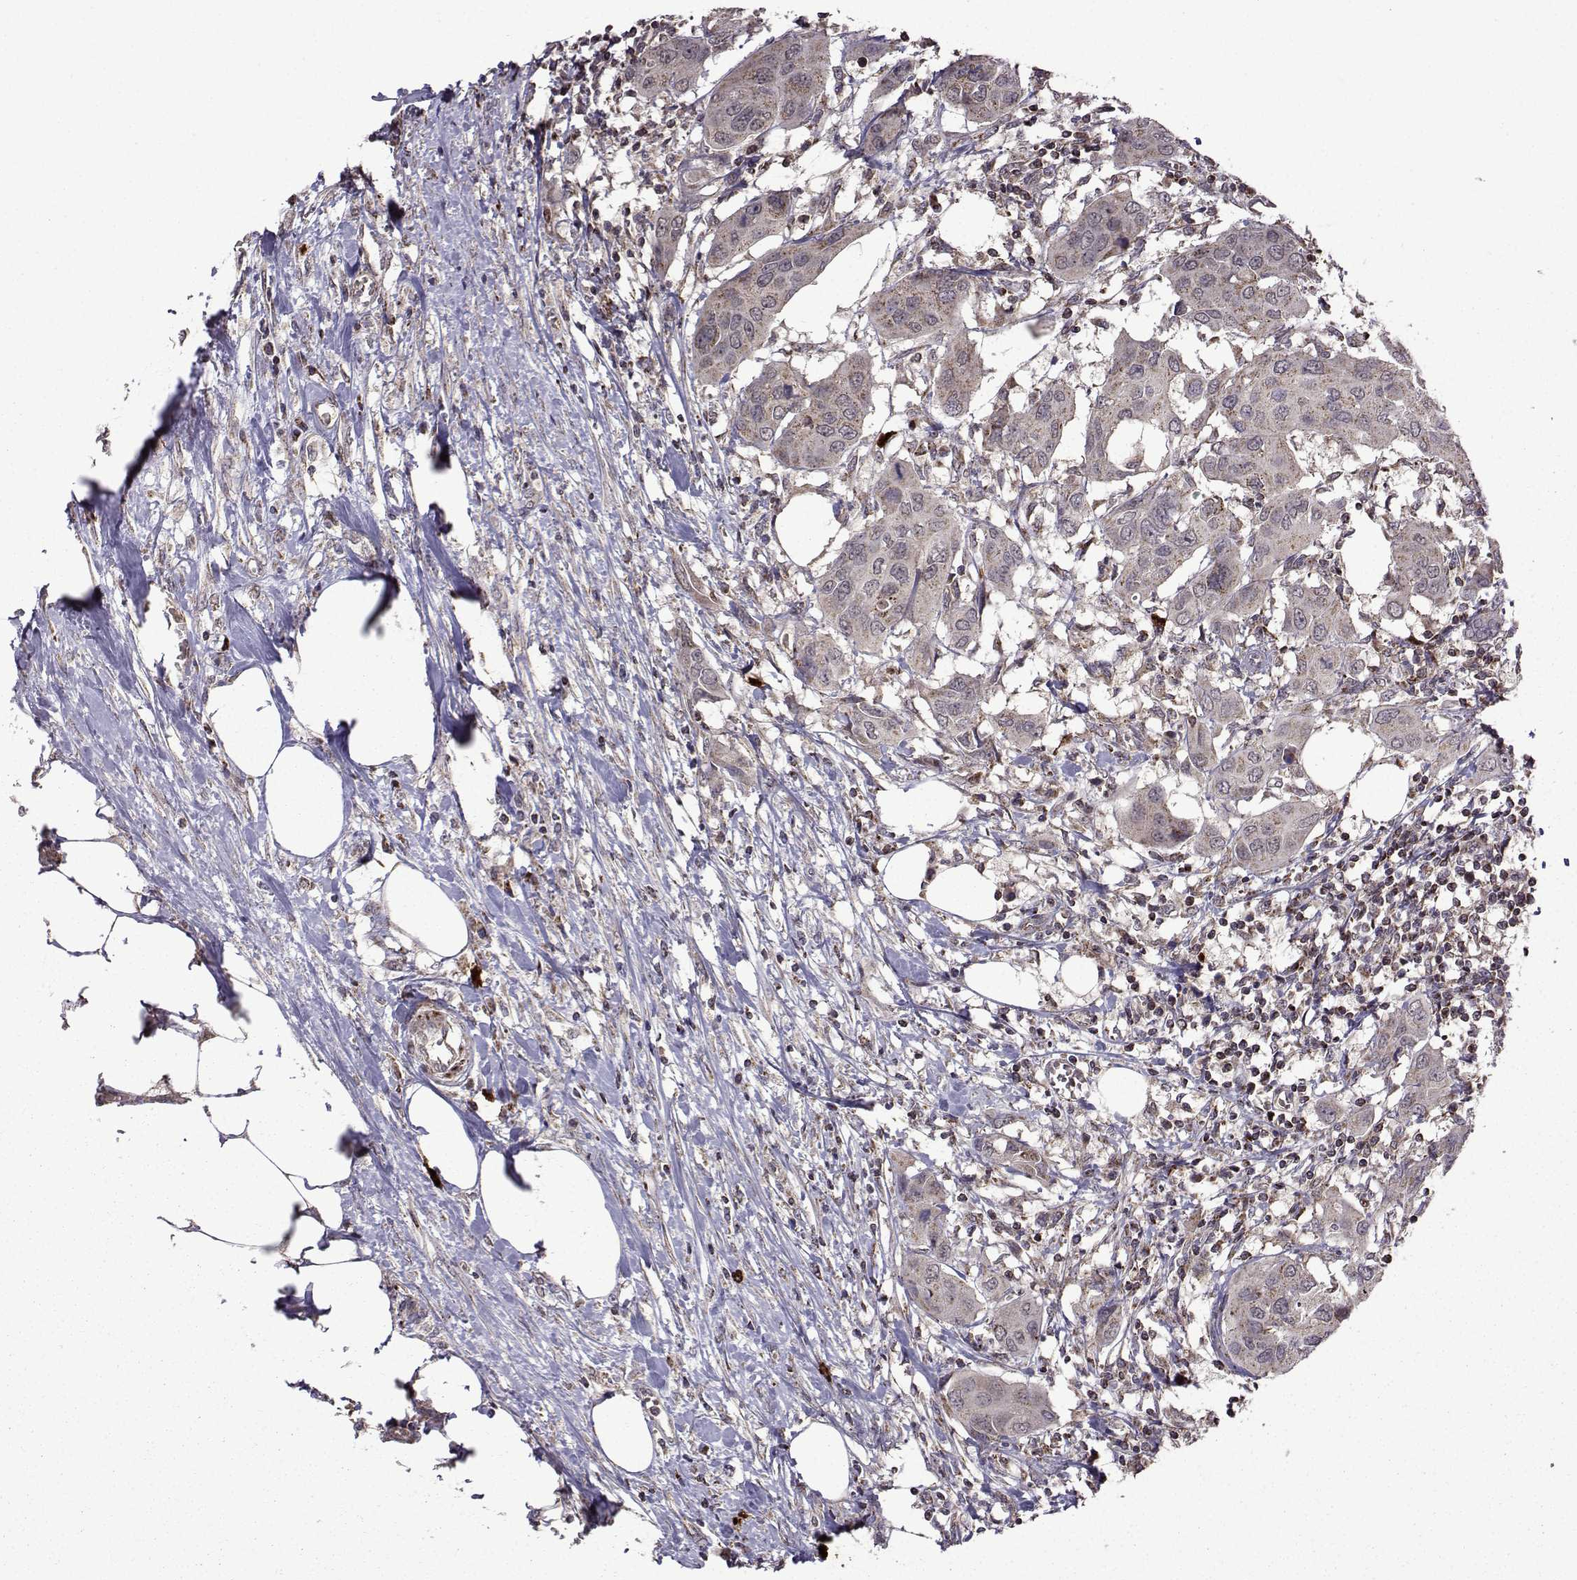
{"staining": {"intensity": "negative", "quantity": "none", "location": "none"}, "tissue": "urothelial cancer", "cell_type": "Tumor cells", "image_type": "cancer", "snomed": [{"axis": "morphology", "description": "Urothelial carcinoma, NOS"}, {"axis": "morphology", "description": "Urothelial carcinoma, High grade"}, {"axis": "topography", "description": "Urinary bladder"}], "caption": "Photomicrograph shows no protein positivity in tumor cells of high-grade urothelial carcinoma tissue.", "gene": "TAB2", "patient": {"sex": "male", "age": 63}}